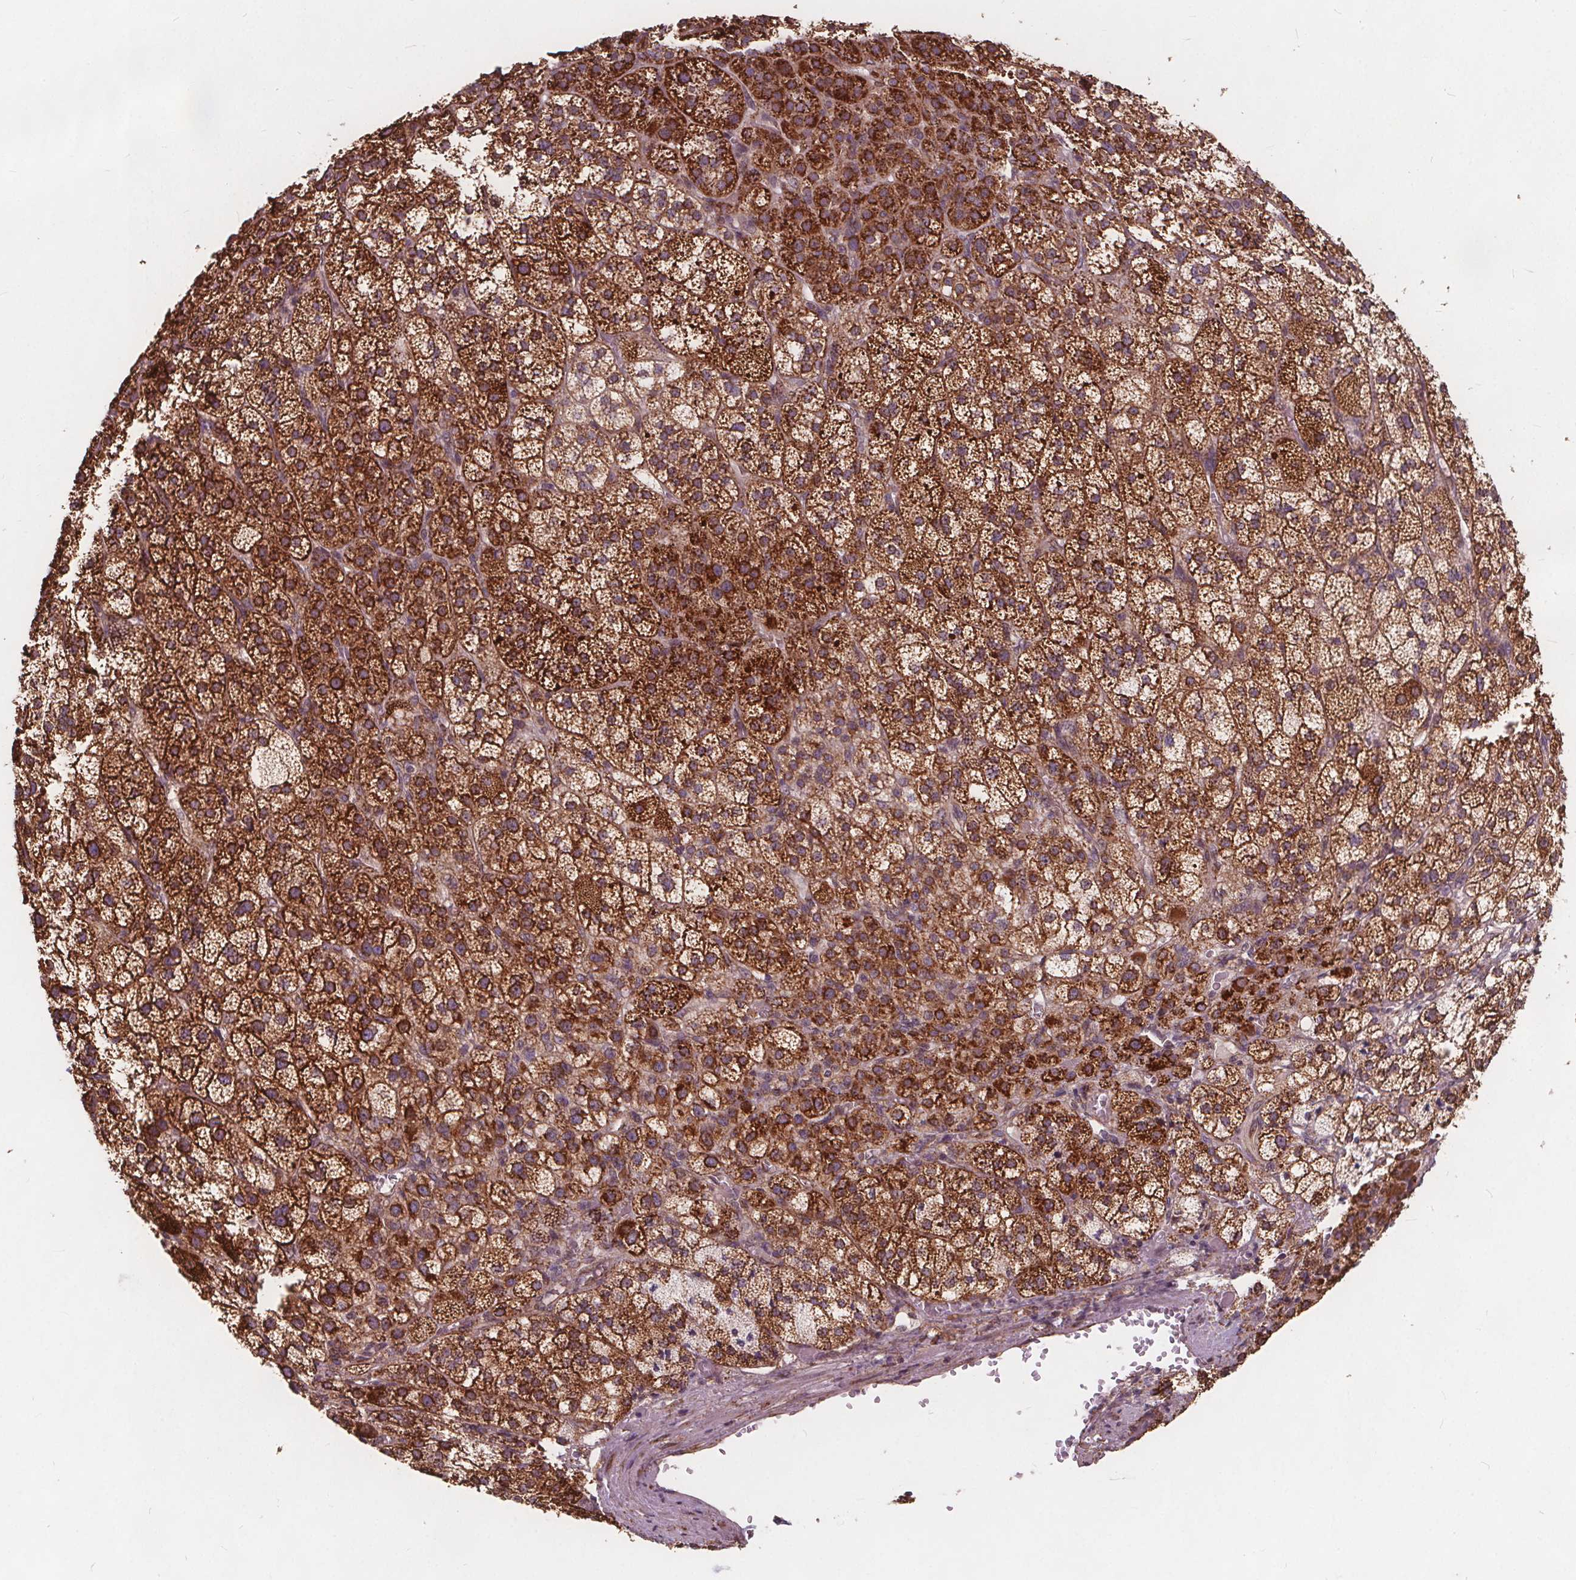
{"staining": {"intensity": "strong", "quantity": ">75%", "location": "cytoplasmic/membranous"}, "tissue": "adrenal gland", "cell_type": "Glandular cells", "image_type": "normal", "snomed": [{"axis": "morphology", "description": "Normal tissue, NOS"}, {"axis": "topography", "description": "Adrenal gland"}], "caption": "This is a histology image of immunohistochemistry (IHC) staining of benign adrenal gland, which shows strong expression in the cytoplasmic/membranous of glandular cells.", "gene": "PLSCR3", "patient": {"sex": "female", "age": 60}}